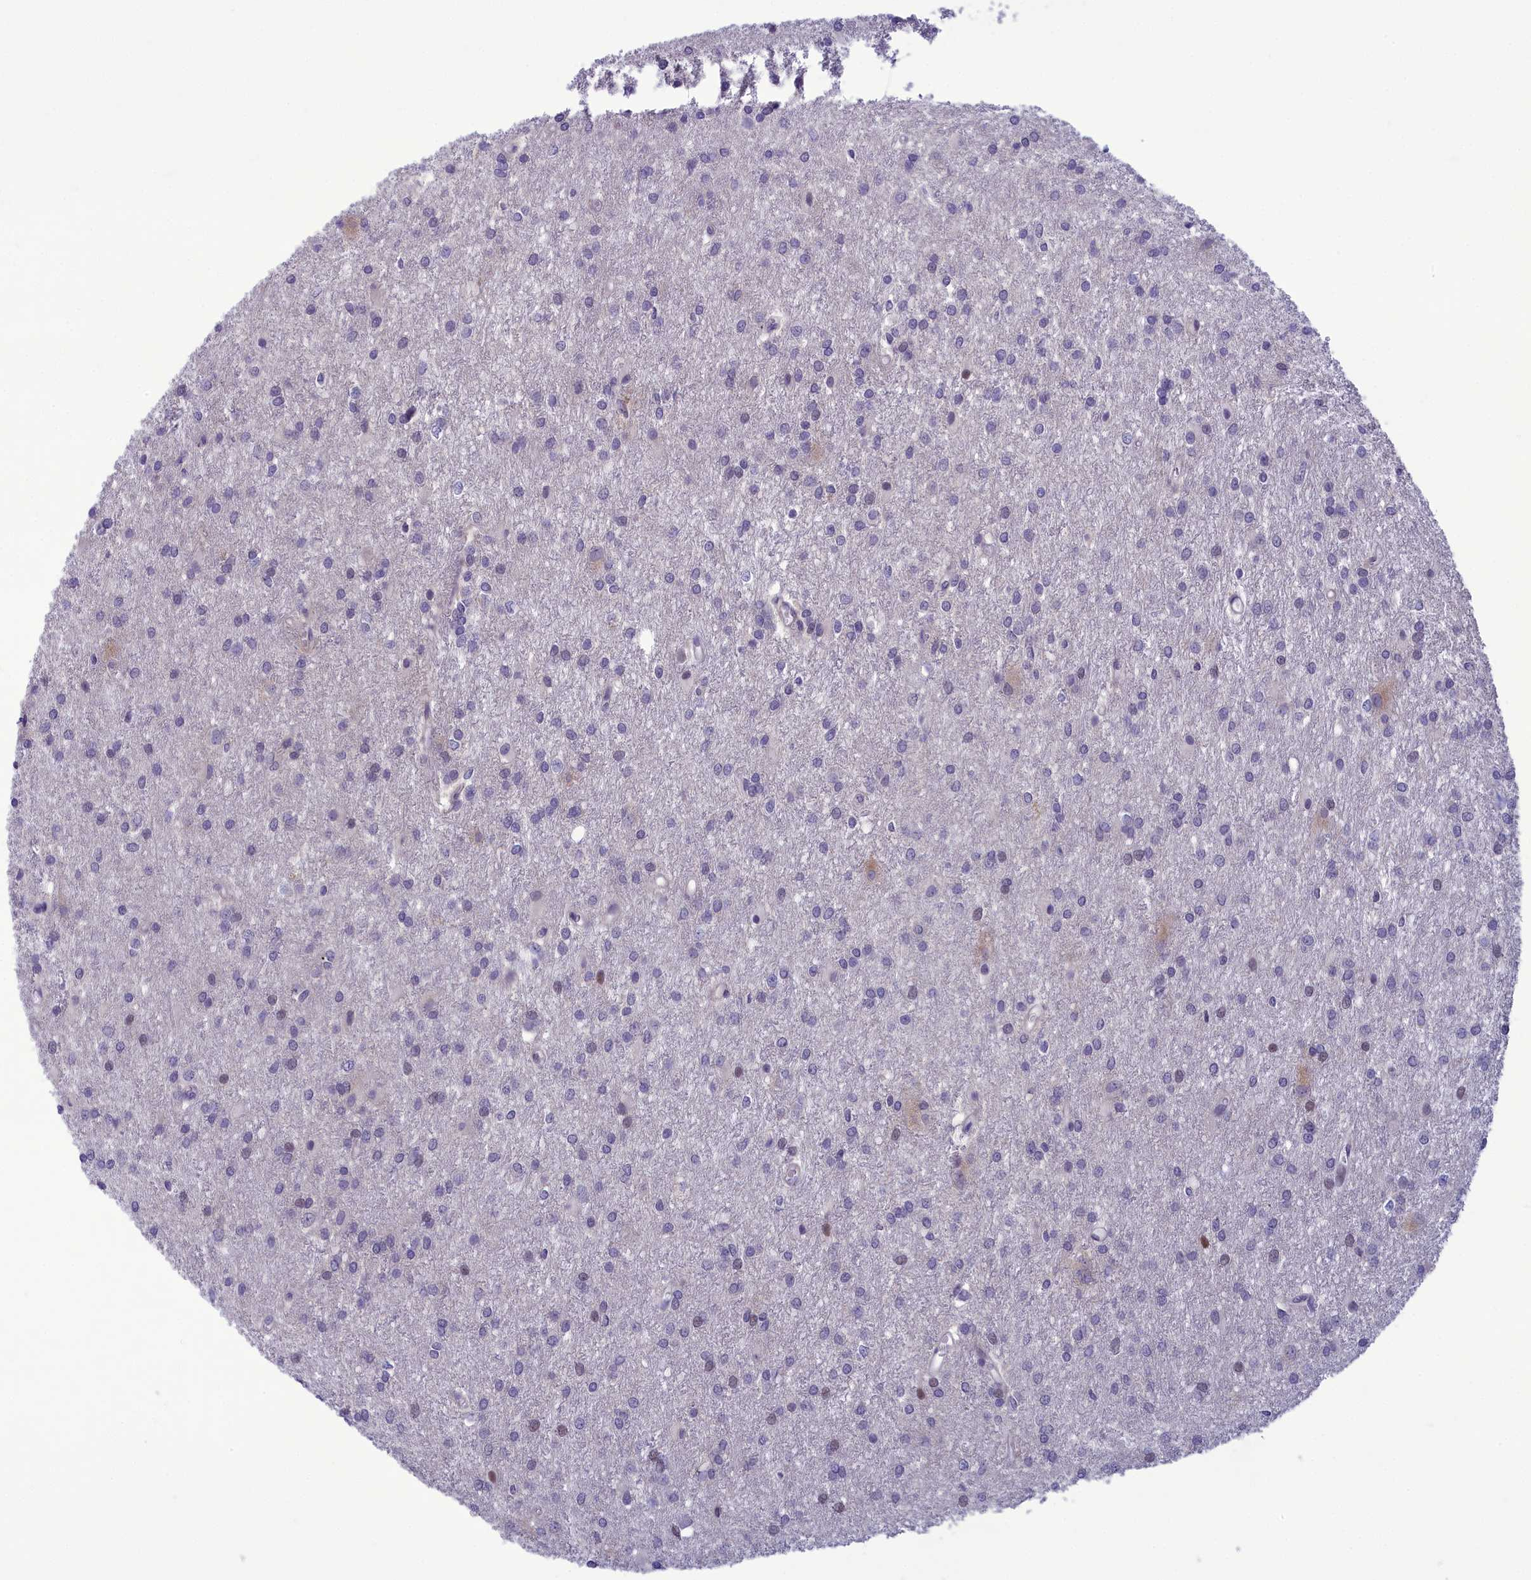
{"staining": {"intensity": "negative", "quantity": "none", "location": "none"}, "tissue": "glioma", "cell_type": "Tumor cells", "image_type": "cancer", "snomed": [{"axis": "morphology", "description": "Glioma, malignant, High grade"}, {"axis": "topography", "description": "Brain"}], "caption": "IHC of malignant glioma (high-grade) exhibits no staining in tumor cells.", "gene": "CORO2A", "patient": {"sex": "female", "age": 50}}